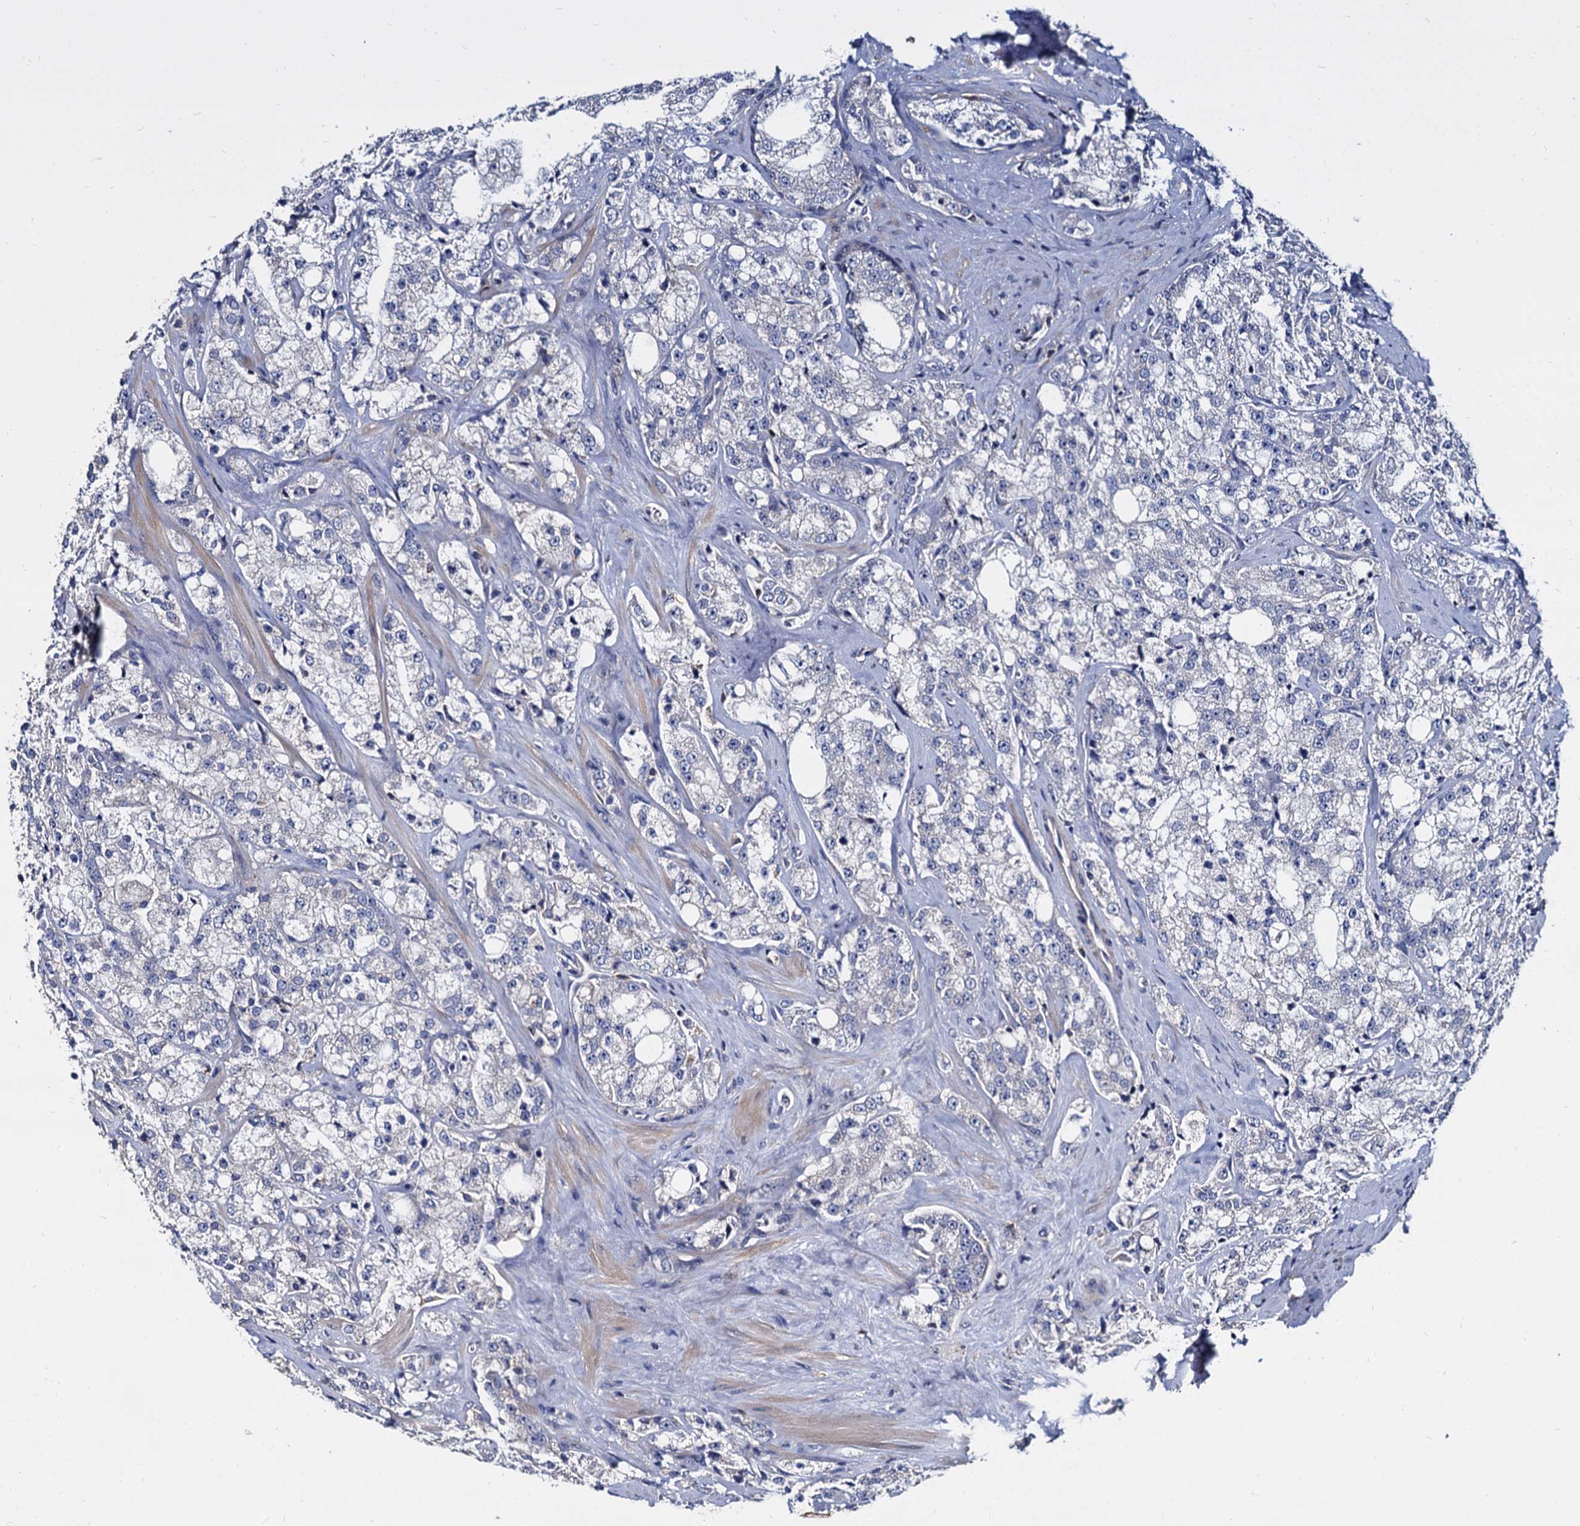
{"staining": {"intensity": "negative", "quantity": "none", "location": "none"}, "tissue": "prostate cancer", "cell_type": "Tumor cells", "image_type": "cancer", "snomed": [{"axis": "morphology", "description": "Adenocarcinoma, High grade"}, {"axis": "topography", "description": "Prostate"}], "caption": "IHC photomicrograph of neoplastic tissue: adenocarcinoma (high-grade) (prostate) stained with DAB (3,3'-diaminobenzidine) exhibits no significant protein expression in tumor cells.", "gene": "ANKRD13A", "patient": {"sex": "male", "age": 64}}